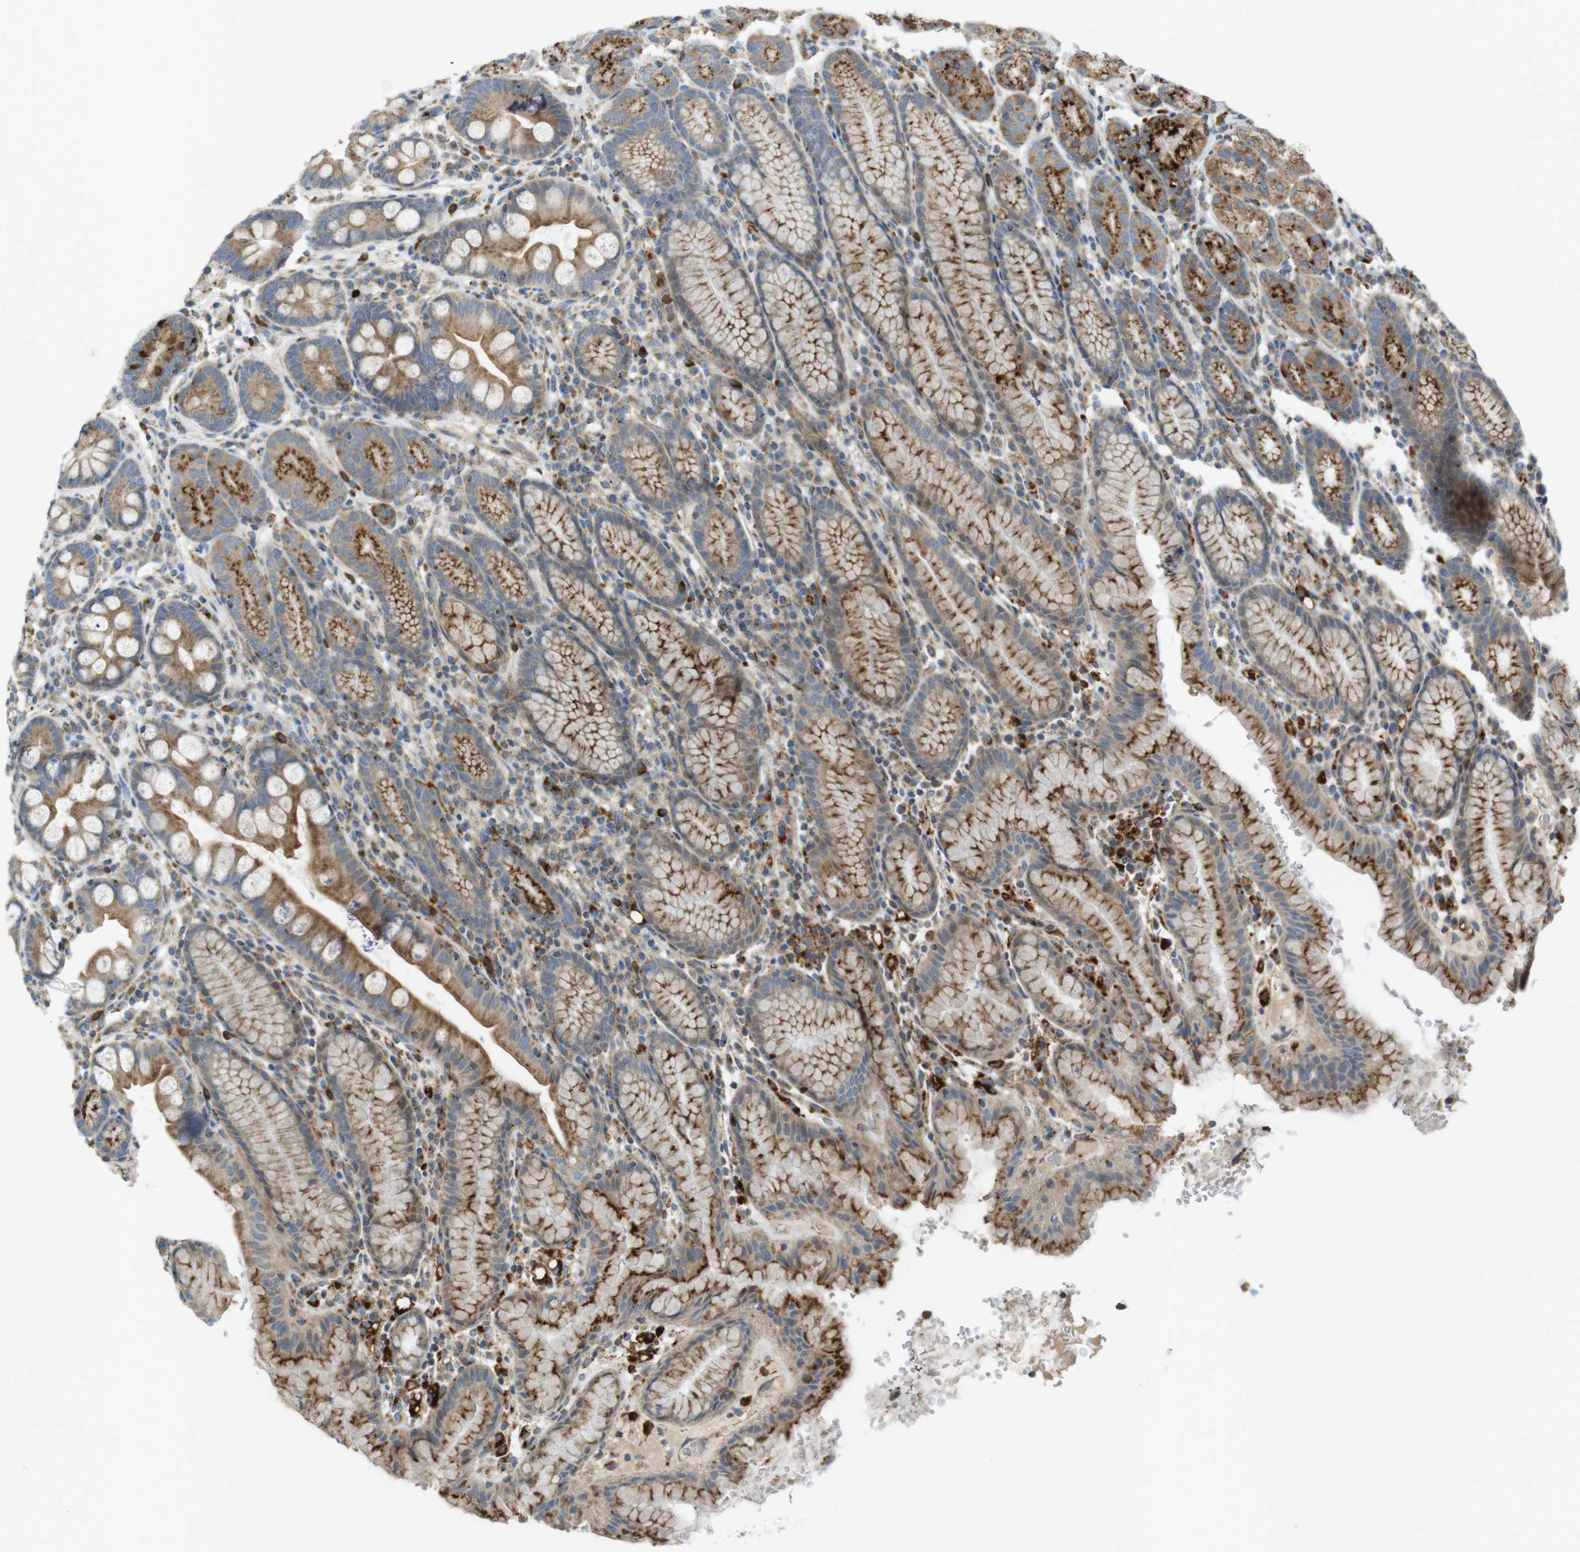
{"staining": {"intensity": "moderate", "quantity": ">75%", "location": "cytoplasmic/membranous"}, "tissue": "stomach", "cell_type": "Glandular cells", "image_type": "normal", "snomed": [{"axis": "morphology", "description": "Normal tissue, NOS"}, {"axis": "topography", "description": "Stomach, lower"}], "caption": "Immunohistochemistry (IHC) image of unremarkable stomach: human stomach stained using immunohistochemistry (IHC) shows medium levels of moderate protein expression localized specifically in the cytoplasmic/membranous of glandular cells, appearing as a cytoplasmic/membranous brown color.", "gene": "LAMP1", "patient": {"sex": "male", "age": 52}}